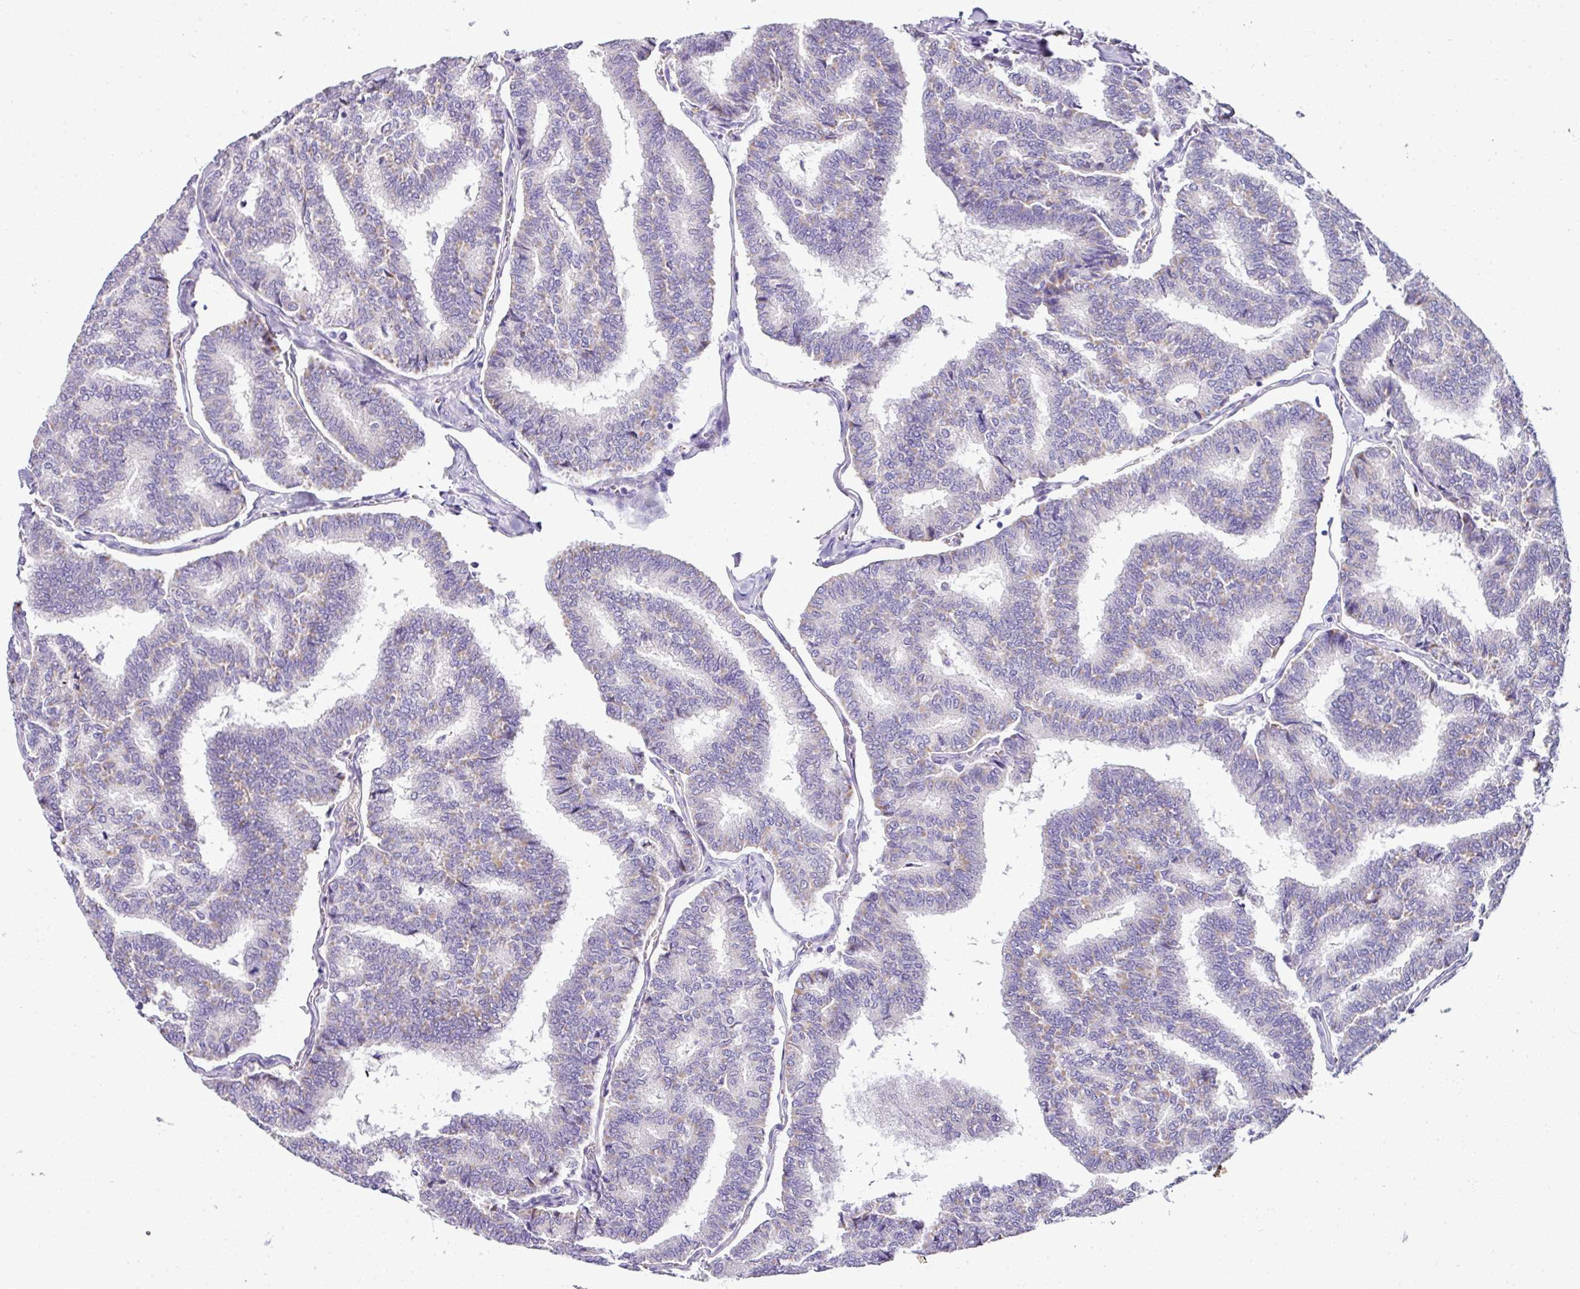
{"staining": {"intensity": "weak", "quantity": "<25%", "location": "cytoplasmic/membranous"}, "tissue": "thyroid cancer", "cell_type": "Tumor cells", "image_type": "cancer", "snomed": [{"axis": "morphology", "description": "Papillary adenocarcinoma, NOS"}, {"axis": "topography", "description": "Thyroid gland"}], "caption": "Human thyroid cancer (papillary adenocarcinoma) stained for a protein using immunohistochemistry (IHC) shows no expression in tumor cells.", "gene": "NAPSA", "patient": {"sex": "female", "age": 35}}